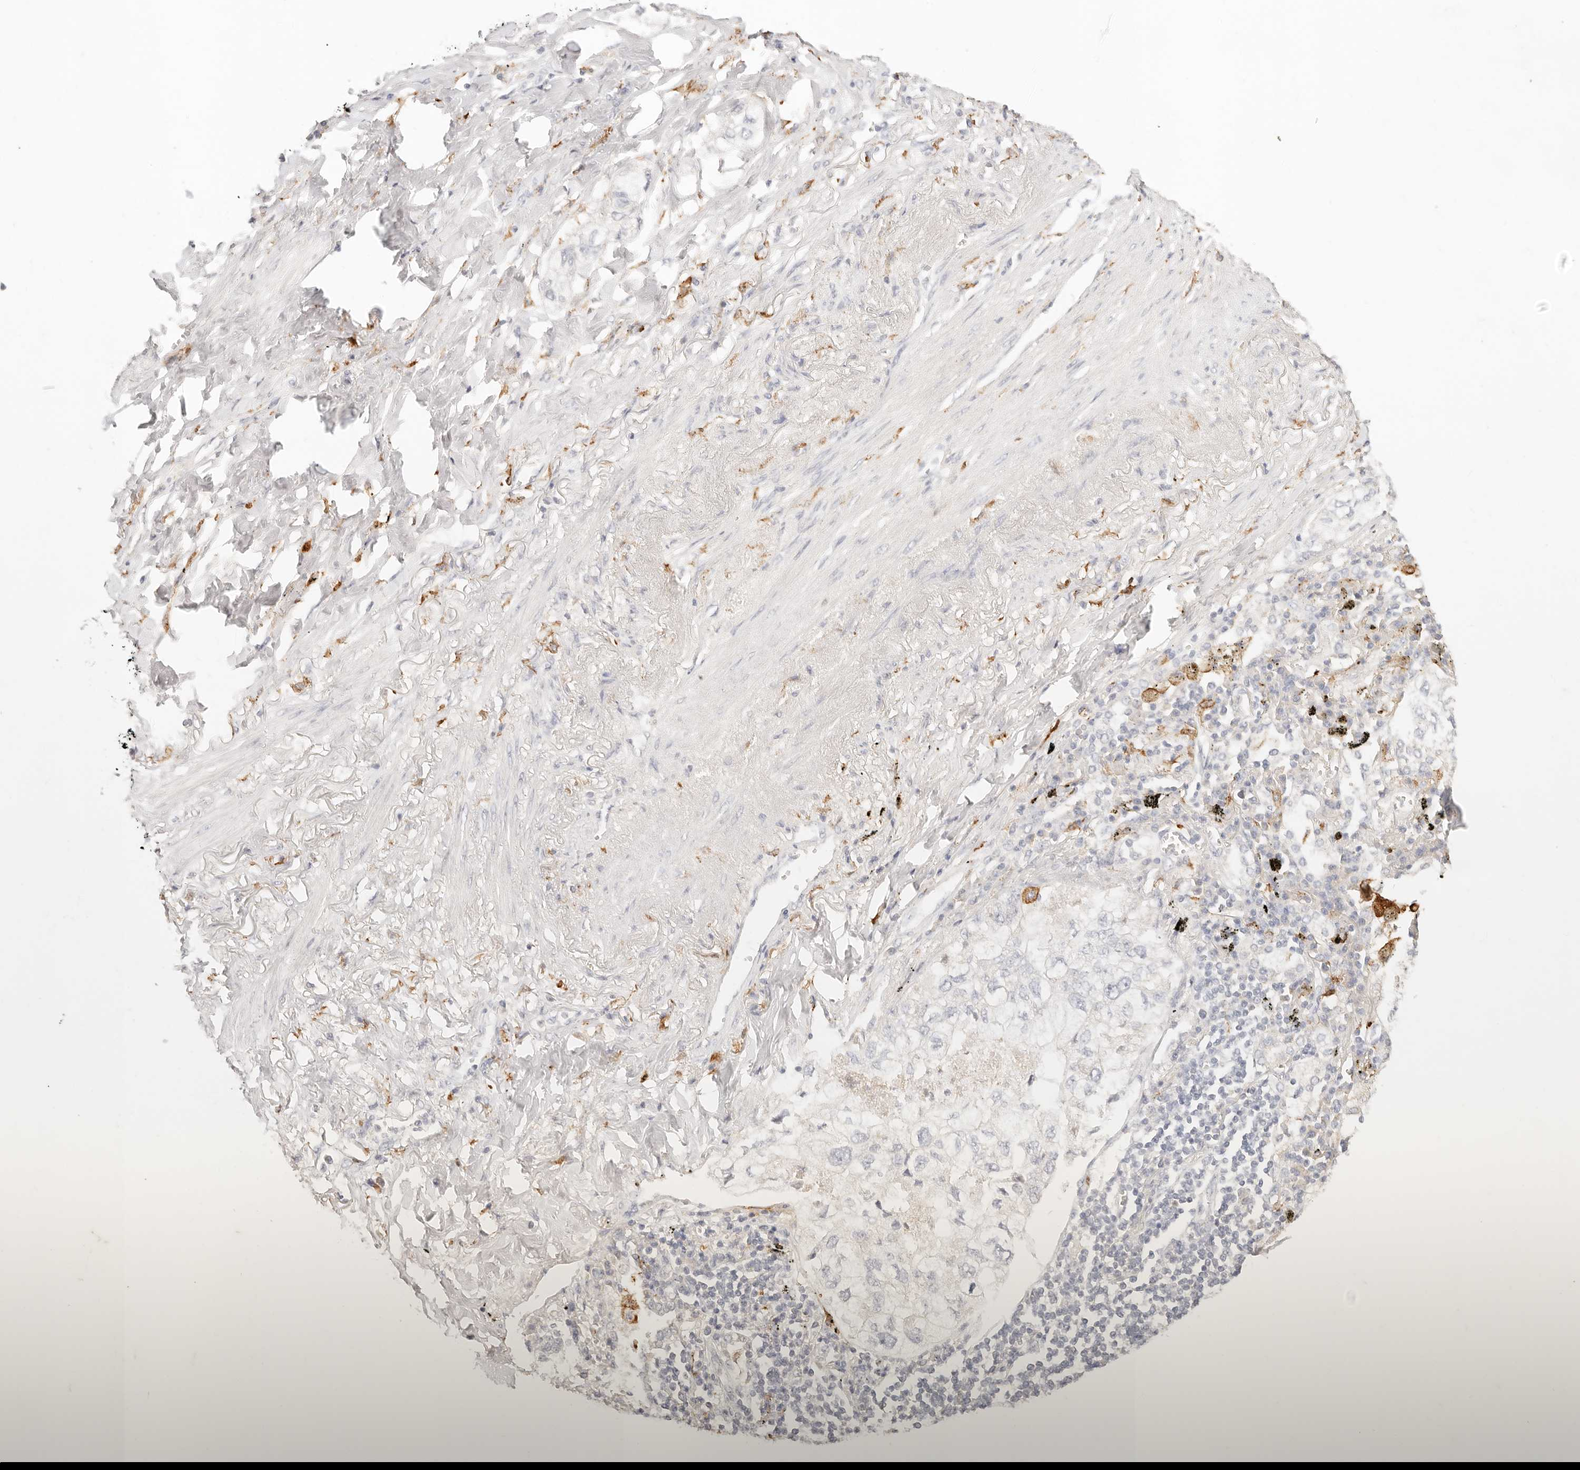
{"staining": {"intensity": "negative", "quantity": "none", "location": "none"}, "tissue": "lung cancer", "cell_type": "Tumor cells", "image_type": "cancer", "snomed": [{"axis": "morphology", "description": "Adenocarcinoma, NOS"}, {"axis": "topography", "description": "Lung"}], "caption": "The micrograph reveals no significant positivity in tumor cells of lung cancer (adenocarcinoma).", "gene": "HK2", "patient": {"sex": "male", "age": 65}}